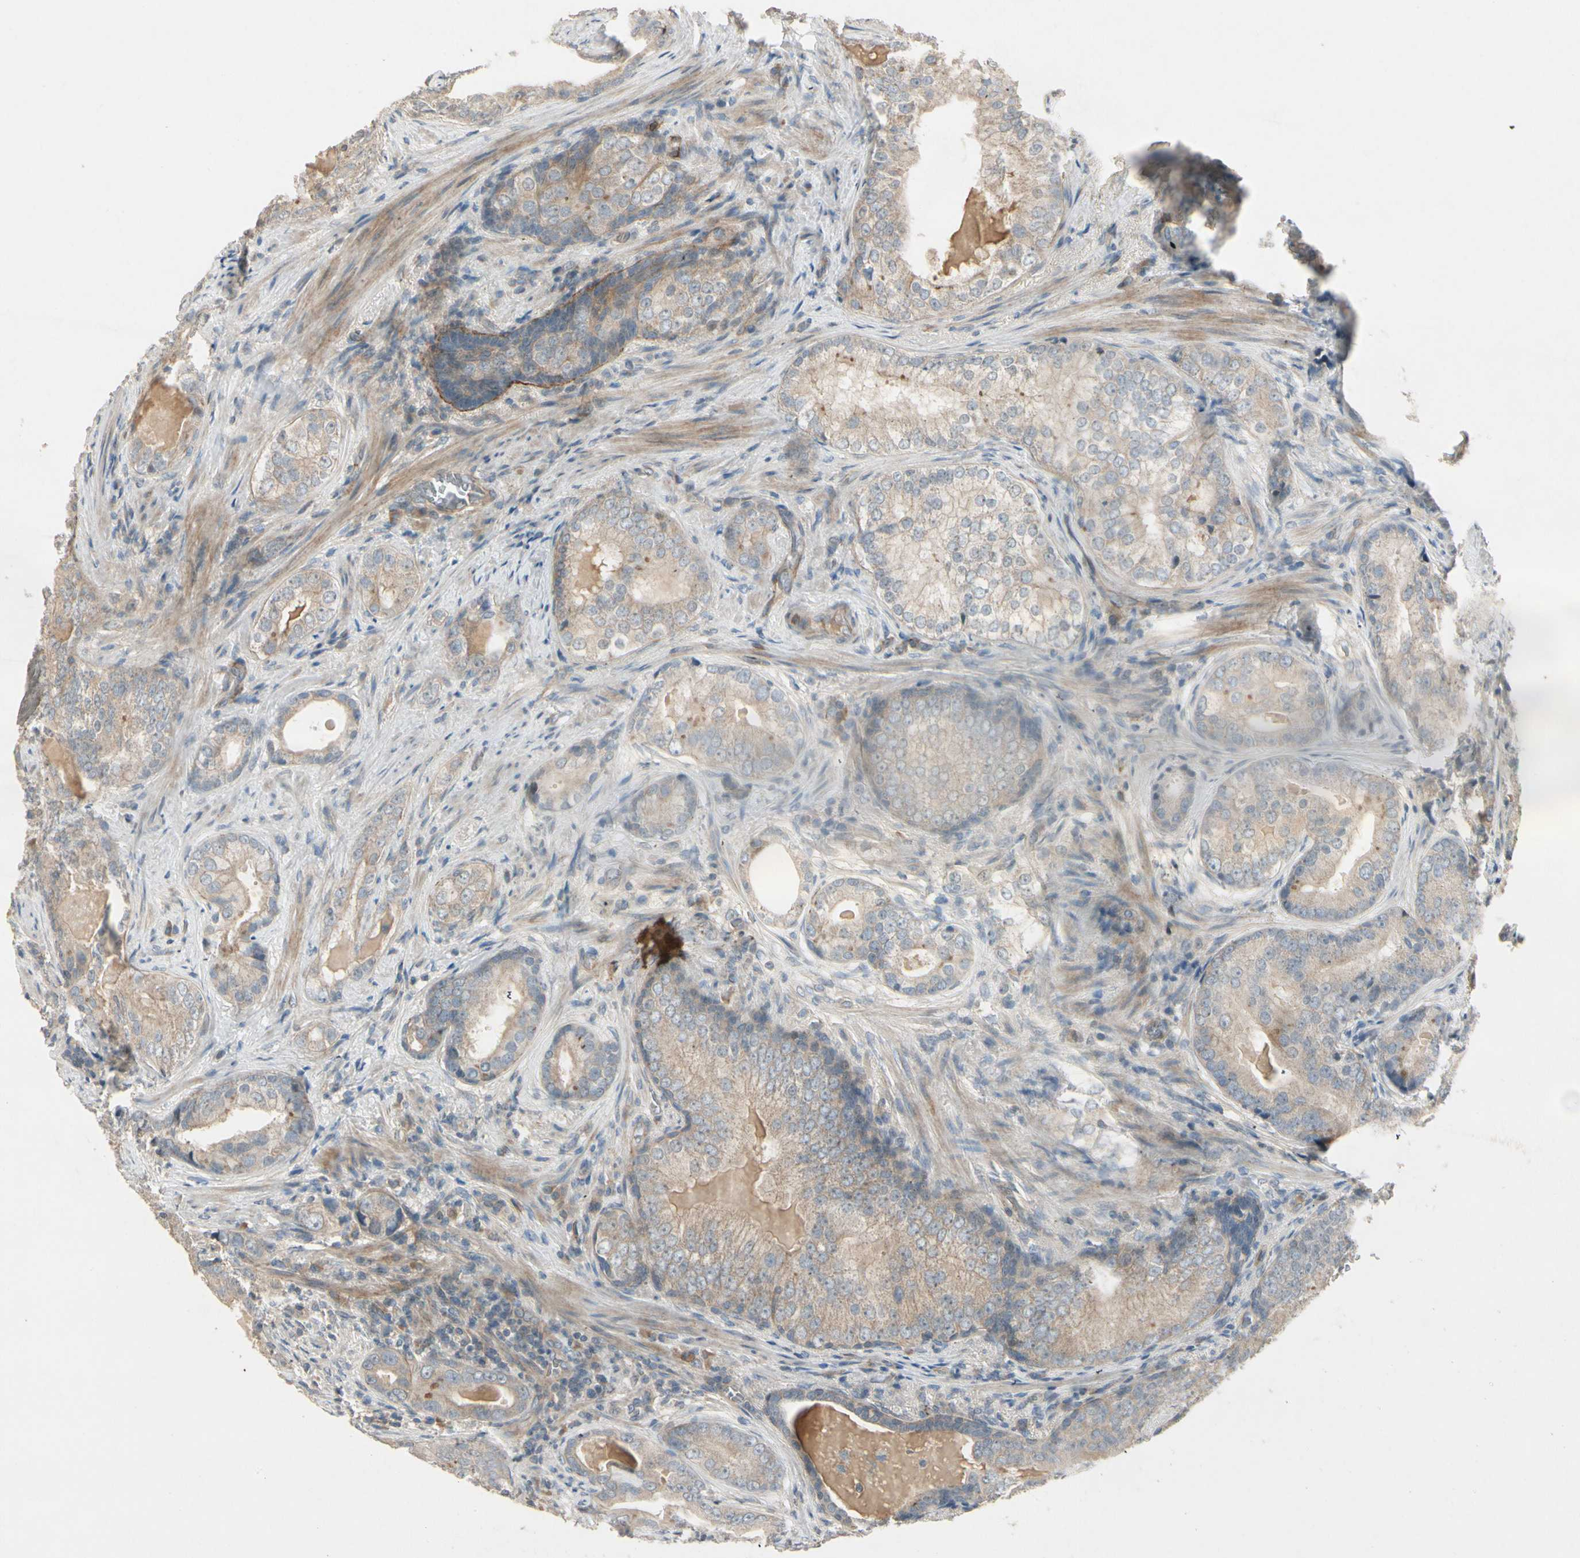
{"staining": {"intensity": "weak", "quantity": "25%-75%", "location": "cytoplasmic/membranous"}, "tissue": "prostate cancer", "cell_type": "Tumor cells", "image_type": "cancer", "snomed": [{"axis": "morphology", "description": "Adenocarcinoma, High grade"}, {"axis": "topography", "description": "Prostate"}], "caption": "DAB (3,3'-diaminobenzidine) immunohistochemical staining of prostate cancer (high-grade adenocarcinoma) demonstrates weak cytoplasmic/membranous protein positivity in about 25%-75% of tumor cells.", "gene": "PPP3CB", "patient": {"sex": "male", "age": 66}}